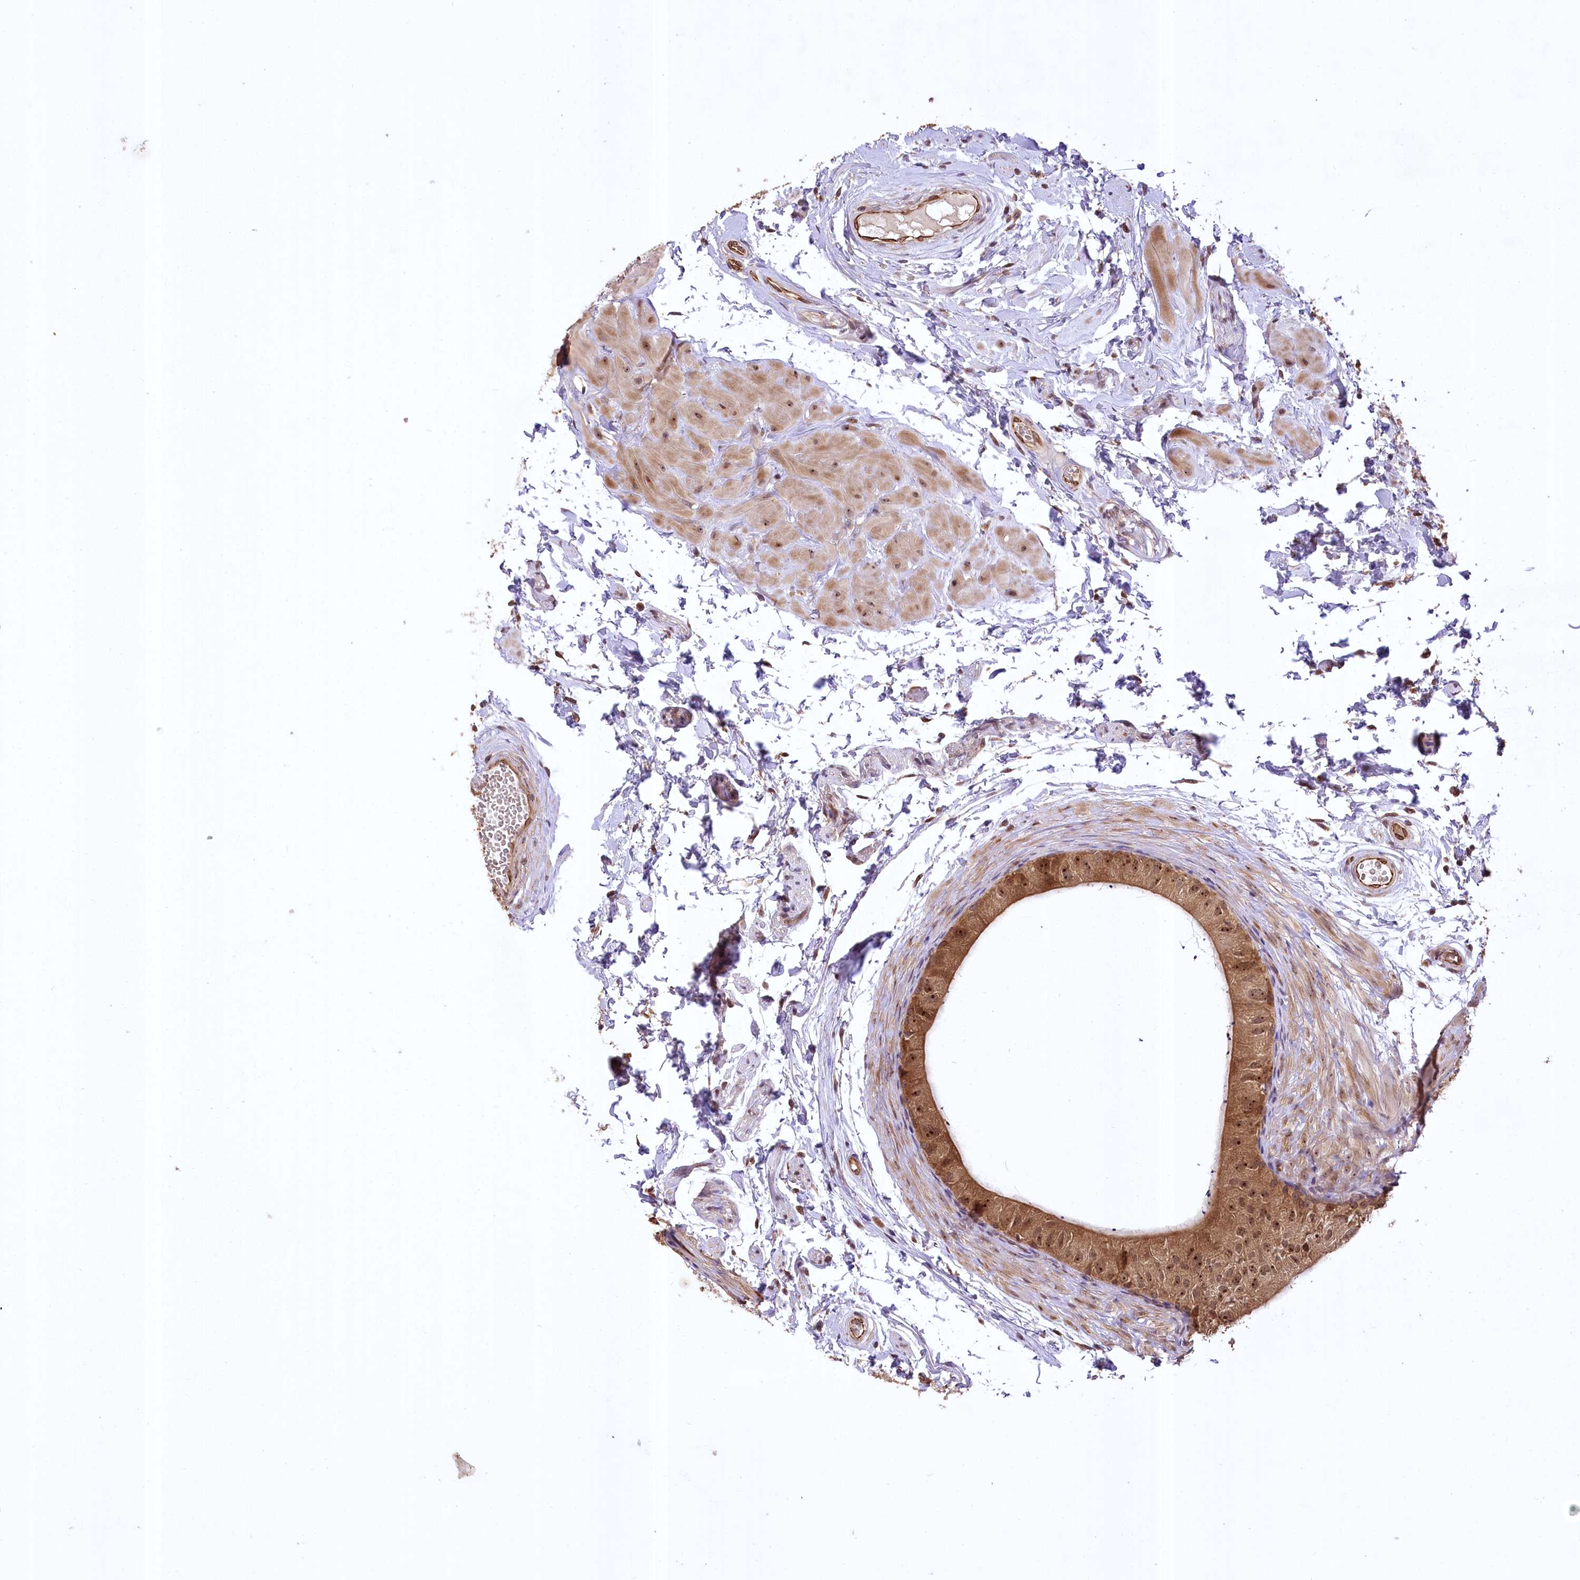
{"staining": {"intensity": "moderate", "quantity": ">75%", "location": "cytoplasmic/membranous,nuclear"}, "tissue": "epididymis", "cell_type": "Glandular cells", "image_type": "normal", "snomed": [{"axis": "morphology", "description": "Normal tissue, NOS"}, {"axis": "topography", "description": "Epididymis"}], "caption": "Immunohistochemical staining of unremarkable human epididymis shows >75% levels of moderate cytoplasmic/membranous,nuclear protein positivity in about >75% of glandular cells. (IHC, brightfield microscopy, high magnification).", "gene": "SERGEF", "patient": {"sex": "male", "age": 50}}